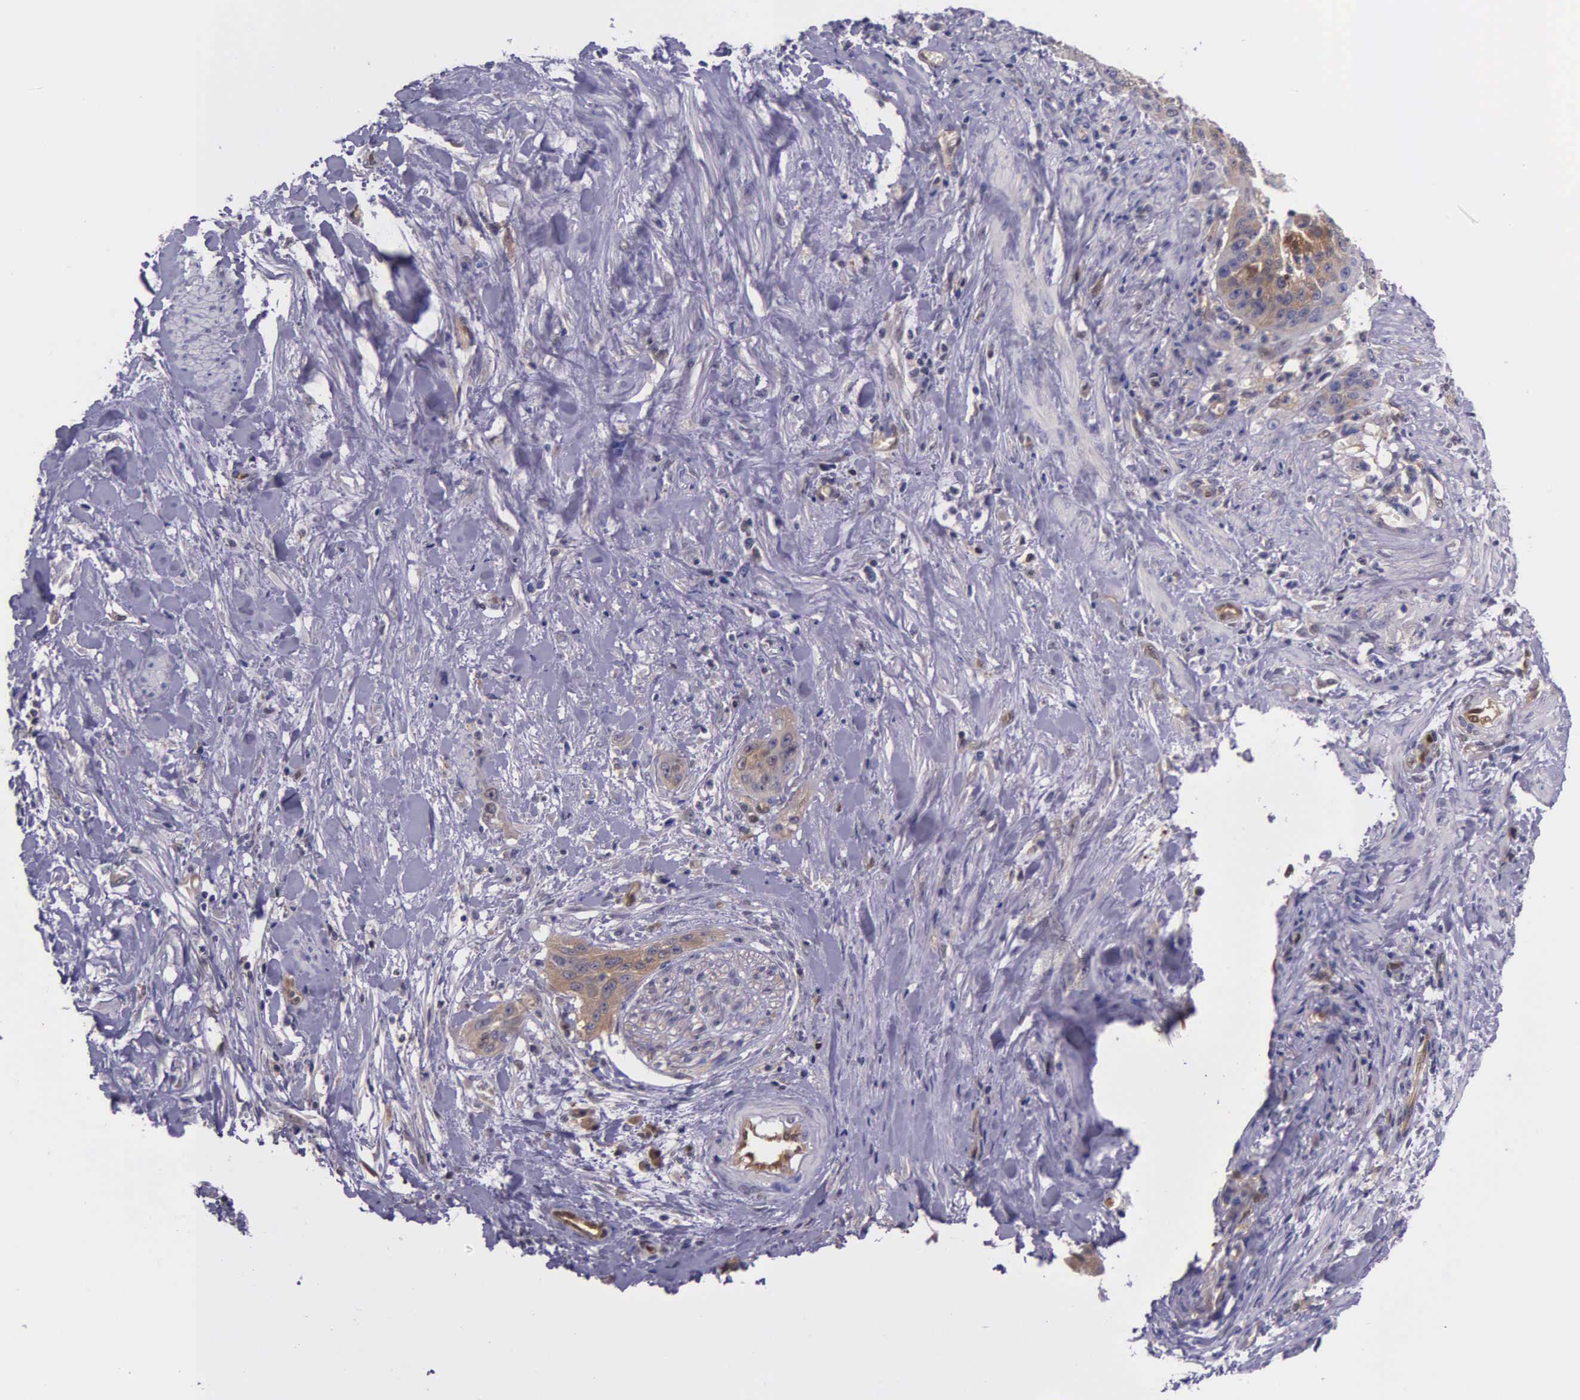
{"staining": {"intensity": "weak", "quantity": ">75%", "location": "cytoplasmic/membranous"}, "tissue": "cervical cancer", "cell_type": "Tumor cells", "image_type": "cancer", "snomed": [{"axis": "morphology", "description": "Squamous cell carcinoma, NOS"}, {"axis": "topography", "description": "Cervix"}], "caption": "This is an image of IHC staining of cervical cancer (squamous cell carcinoma), which shows weak expression in the cytoplasmic/membranous of tumor cells.", "gene": "GMPR2", "patient": {"sex": "female", "age": 41}}